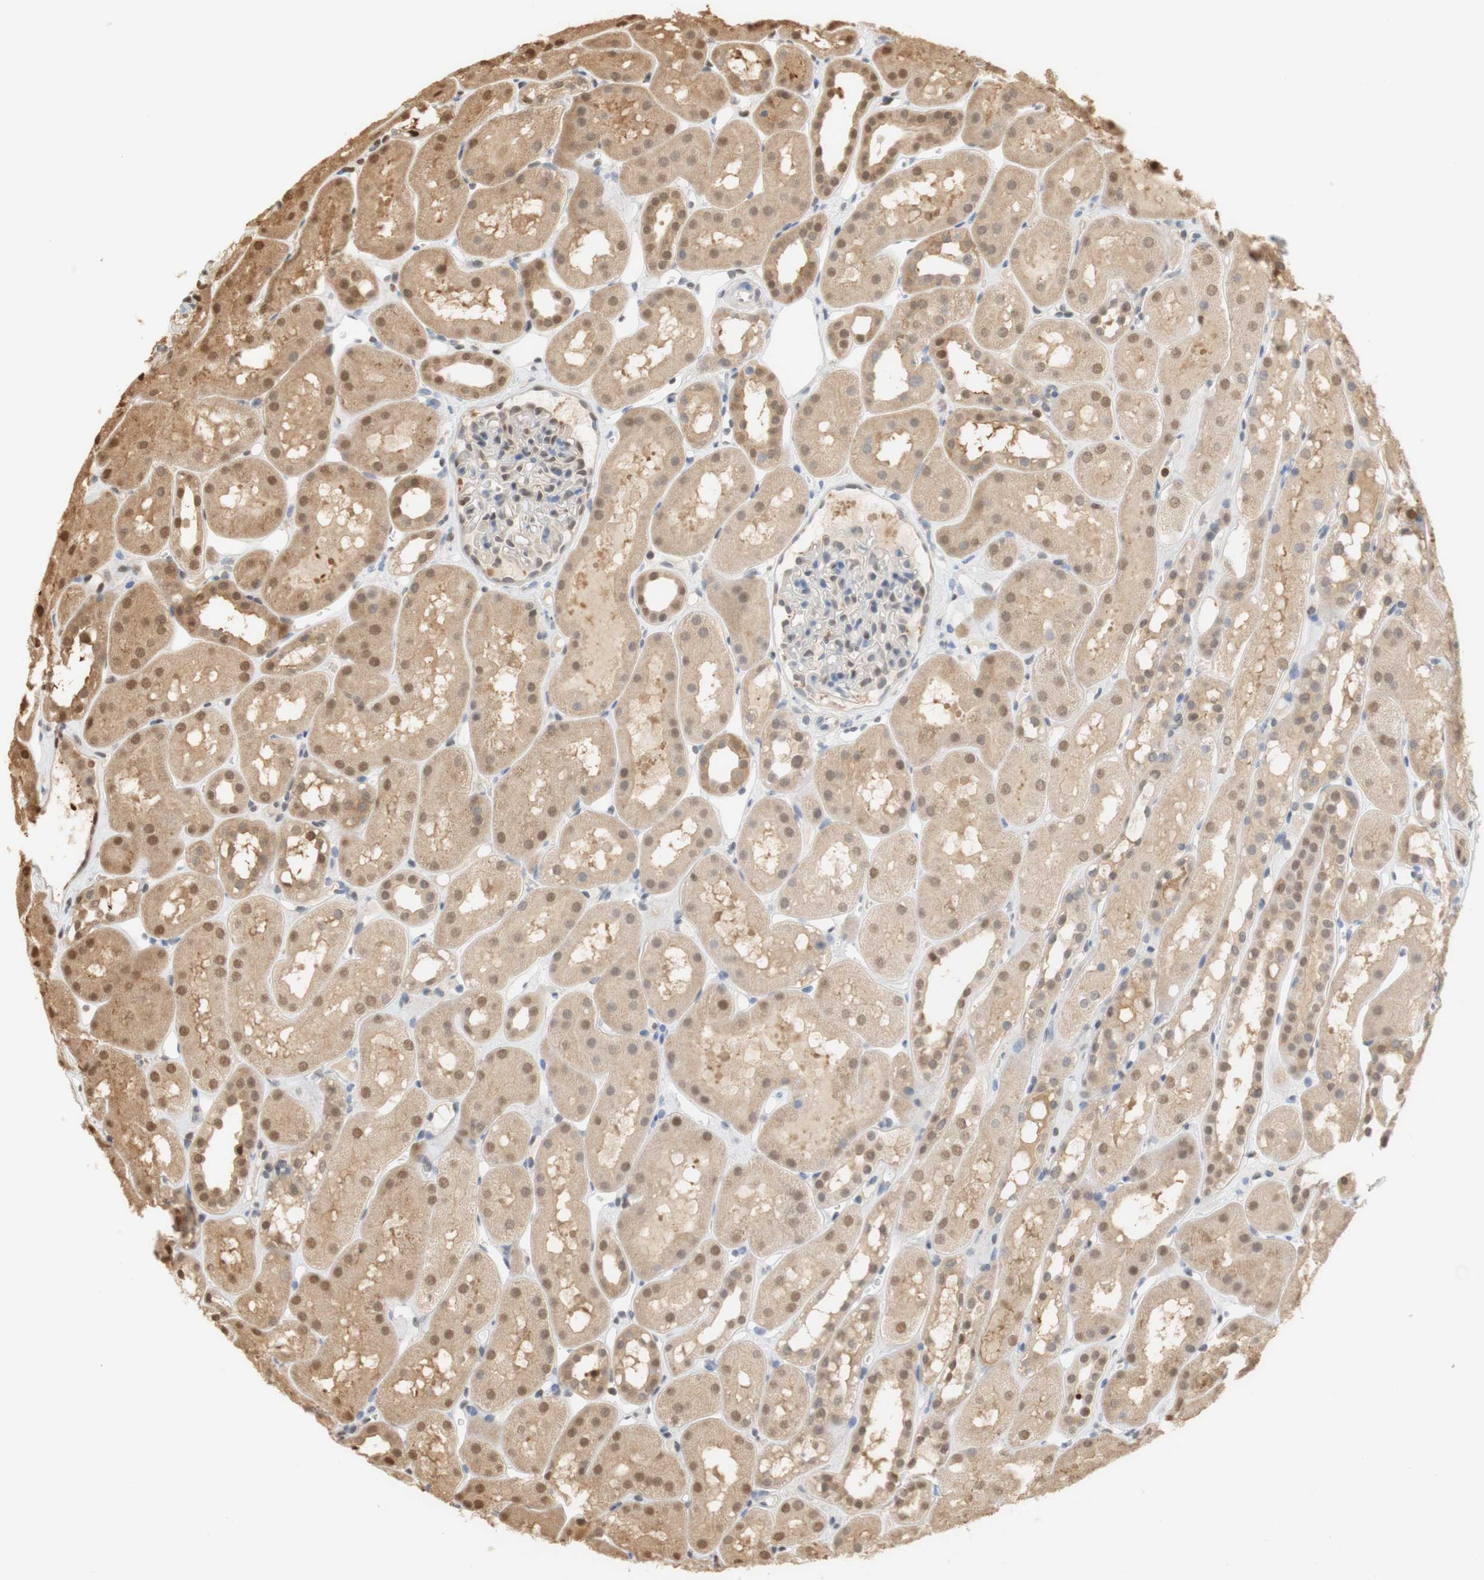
{"staining": {"intensity": "weak", "quantity": "<25%", "location": "cytoplasmic/membranous"}, "tissue": "kidney", "cell_type": "Cells in glomeruli", "image_type": "normal", "snomed": [{"axis": "morphology", "description": "Normal tissue, NOS"}, {"axis": "topography", "description": "Kidney"}, {"axis": "topography", "description": "Urinary bladder"}], "caption": "Photomicrograph shows no protein positivity in cells in glomeruli of benign kidney. Nuclei are stained in blue.", "gene": "NAP1L4", "patient": {"sex": "male", "age": 16}}